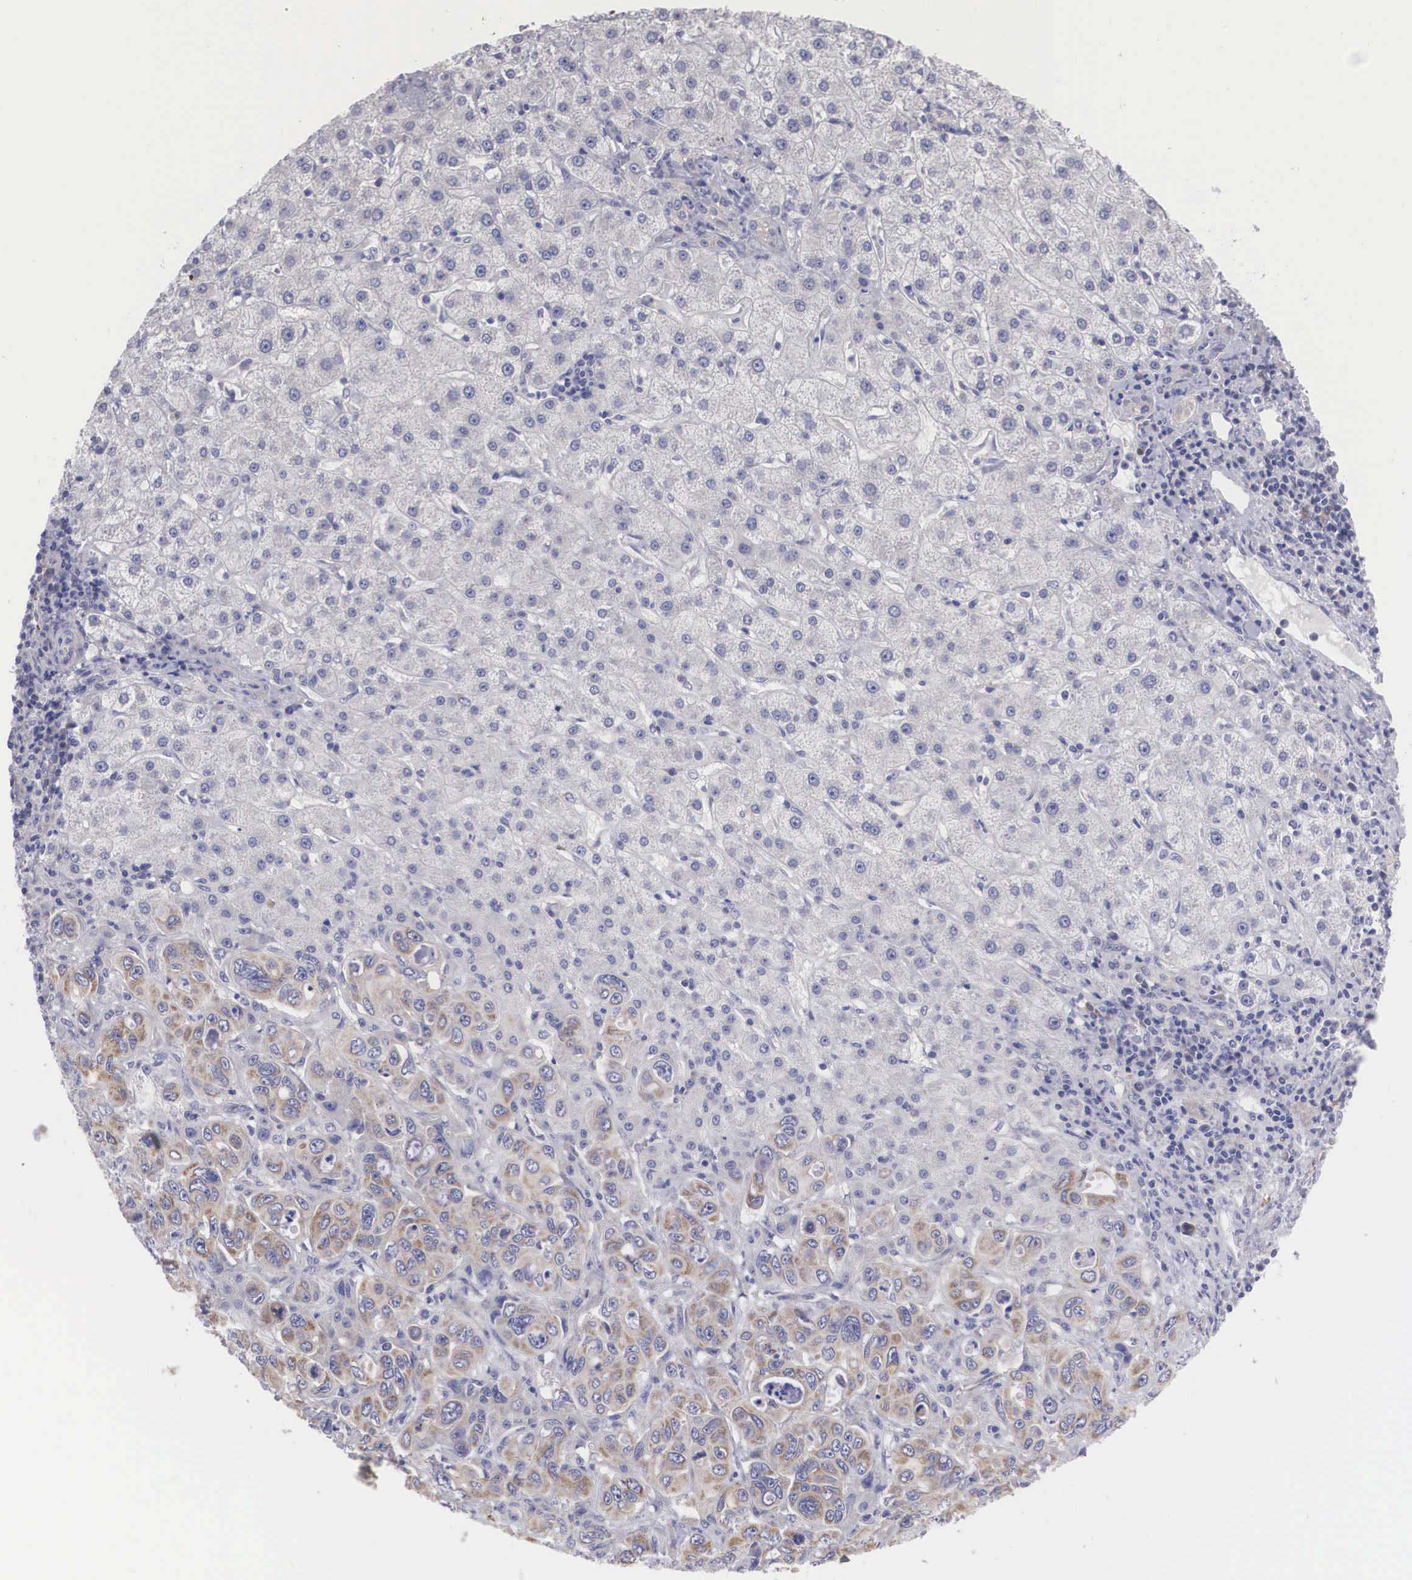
{"staining": {"intensity": "moderate", "quantity": "25%-75%", "location": "cytoplasmic/membranous"}, "tissue": "liver cancer", "cell_type": "Tumor cells", "image_type": "cancer", "snomed": [{"axis": "morphology", "description": "Cholangiocarcinoma"}, {"axis": "topography", "description": "Liver"}], "caption": "Liver cancer stained with DAB (3,3'-diaminobenzidine) IHC displays medium levels of moderate cytoplasmic/membranous positivity in about 25%-75% of tumor cells.", "gene": "TXLNG", "patient": {"sex": "female", "age": 79}}